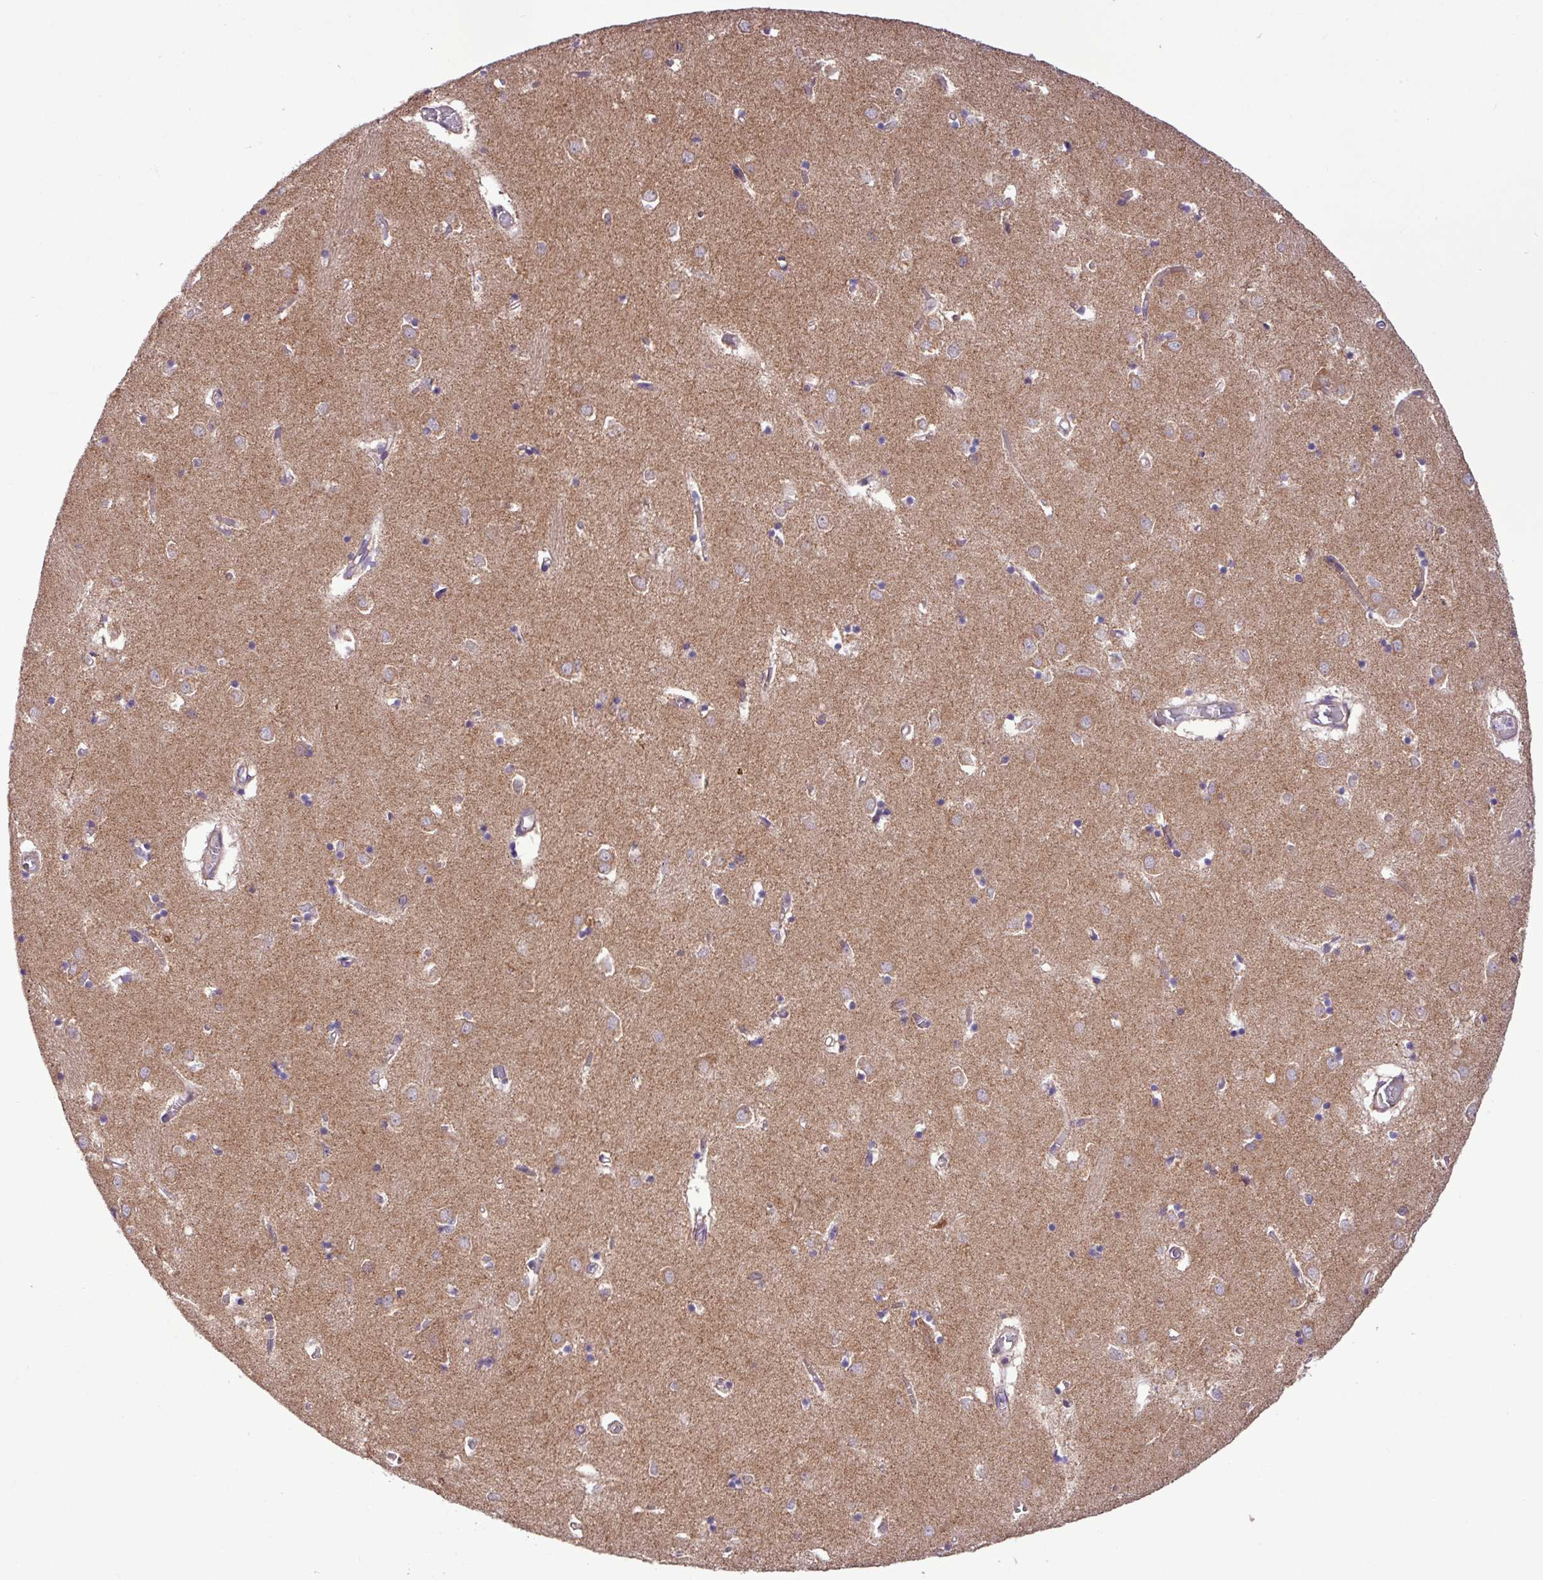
{"staining": {"intensity": "negative", "quantity": "none", "location": "none"}, "tissue": "caudate", "cell_type": "Glial cells", "image_type": "normal", "snomed": [{"axis": "morphology", "description": "Normal tissue, NOS"}, {"axis": "topography", "description": "Lateral ventricle wall"}], "caption": "The histopathology image displays no staining of glial cells in benign caudate.", "gene": "TIMM10B", "patient": {"sex": "male", "age": 70}}